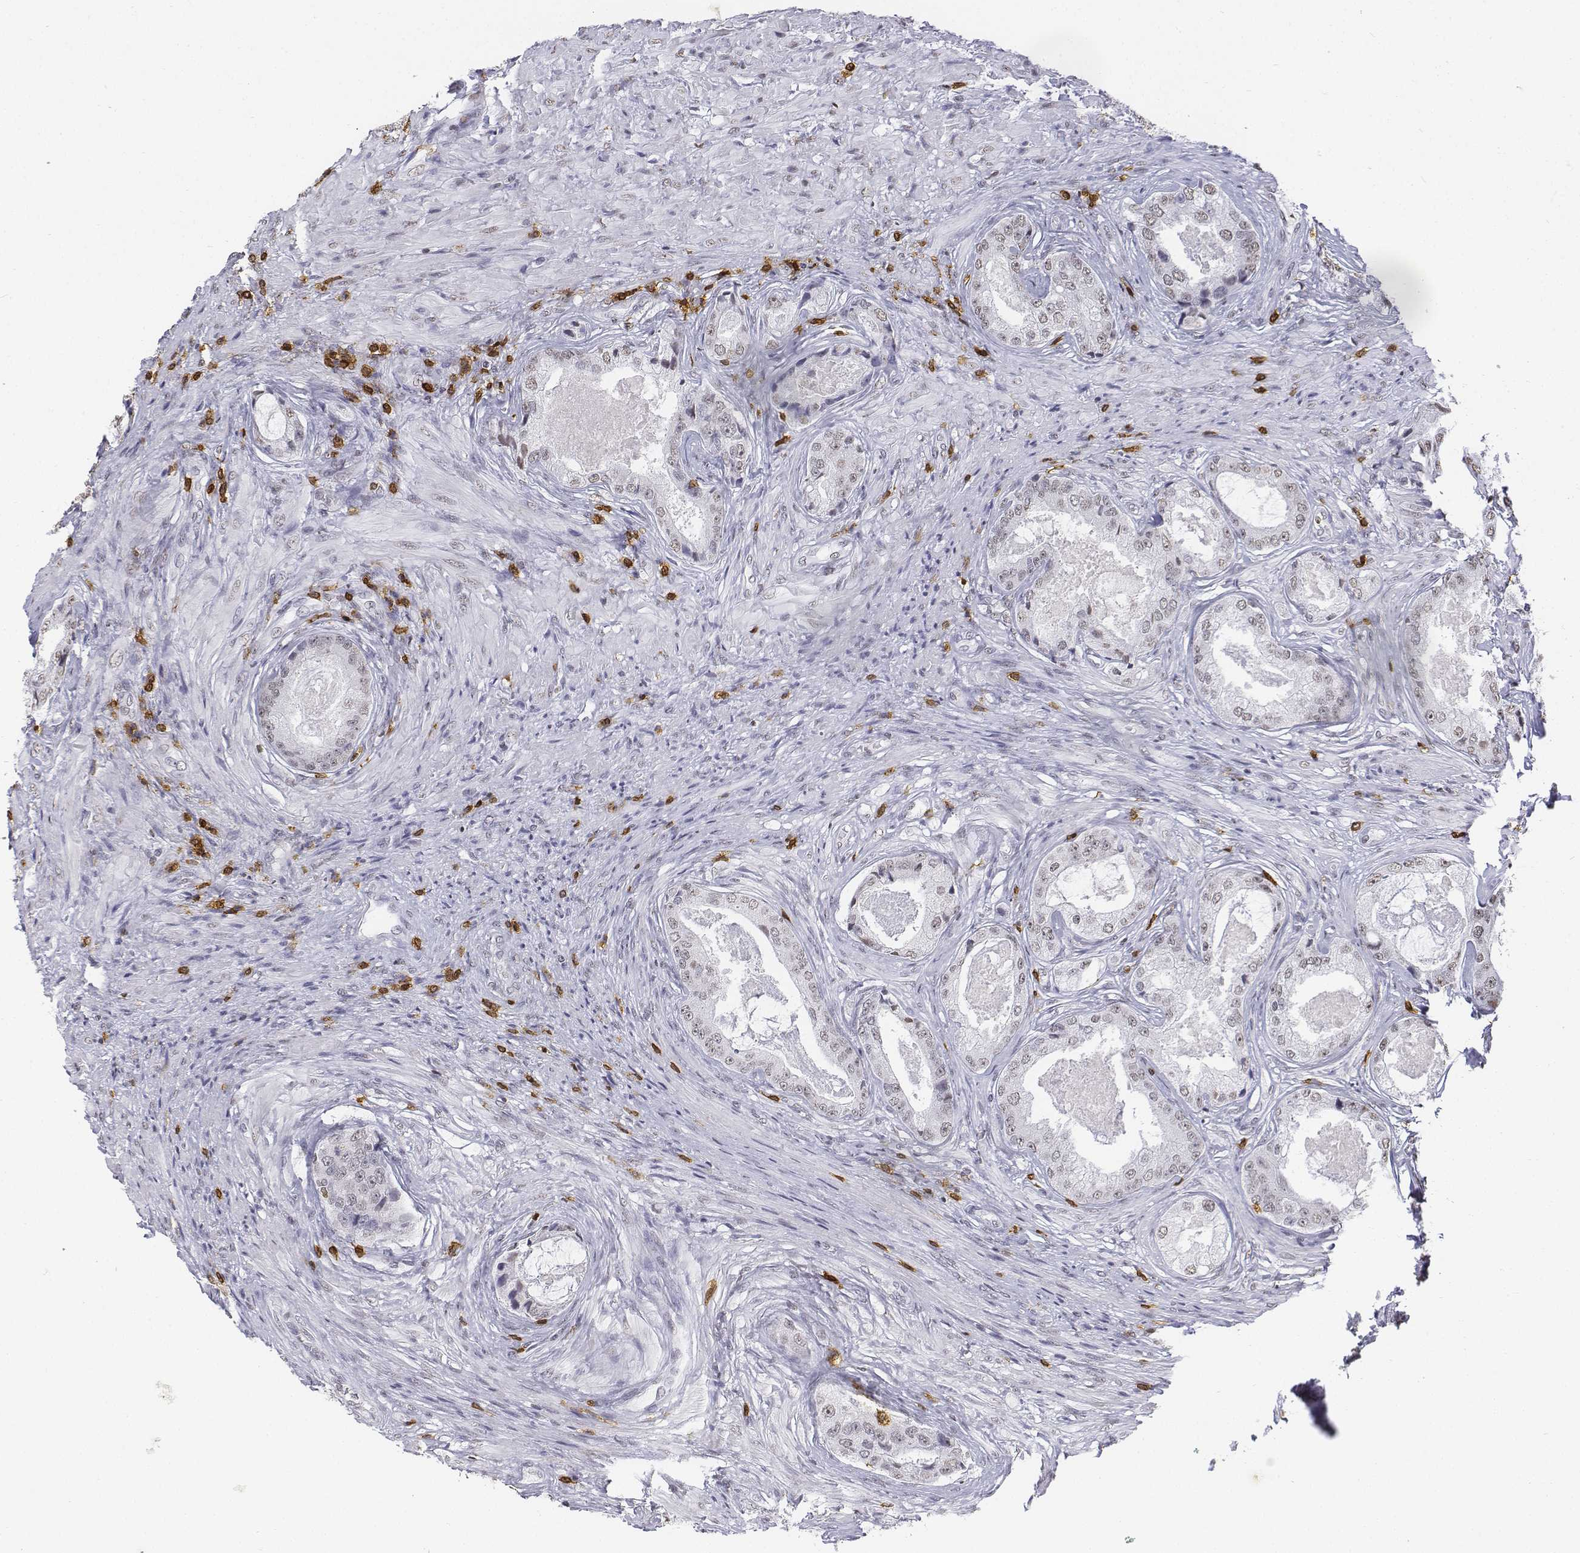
{"staining": {"intensity": "negative", "quantity": "none", "location": "none"}, "tissue": "prostate cancer", "cell_type": "Tumor cells", "image_type": "cancer", "snomed": [{"axis": "morphology", "description": "Adenocarcinoma, Low grade"}, {"axis": "topography", "description": "Prostate"}], "caption": "DAB (3,3'-diaminobenzidine) immunohistochemical staining of human prostate cancer reveals no significant staining in tumor cells.", "gene": "CD3E", "patient": {"sex": "male", "age": 68}}